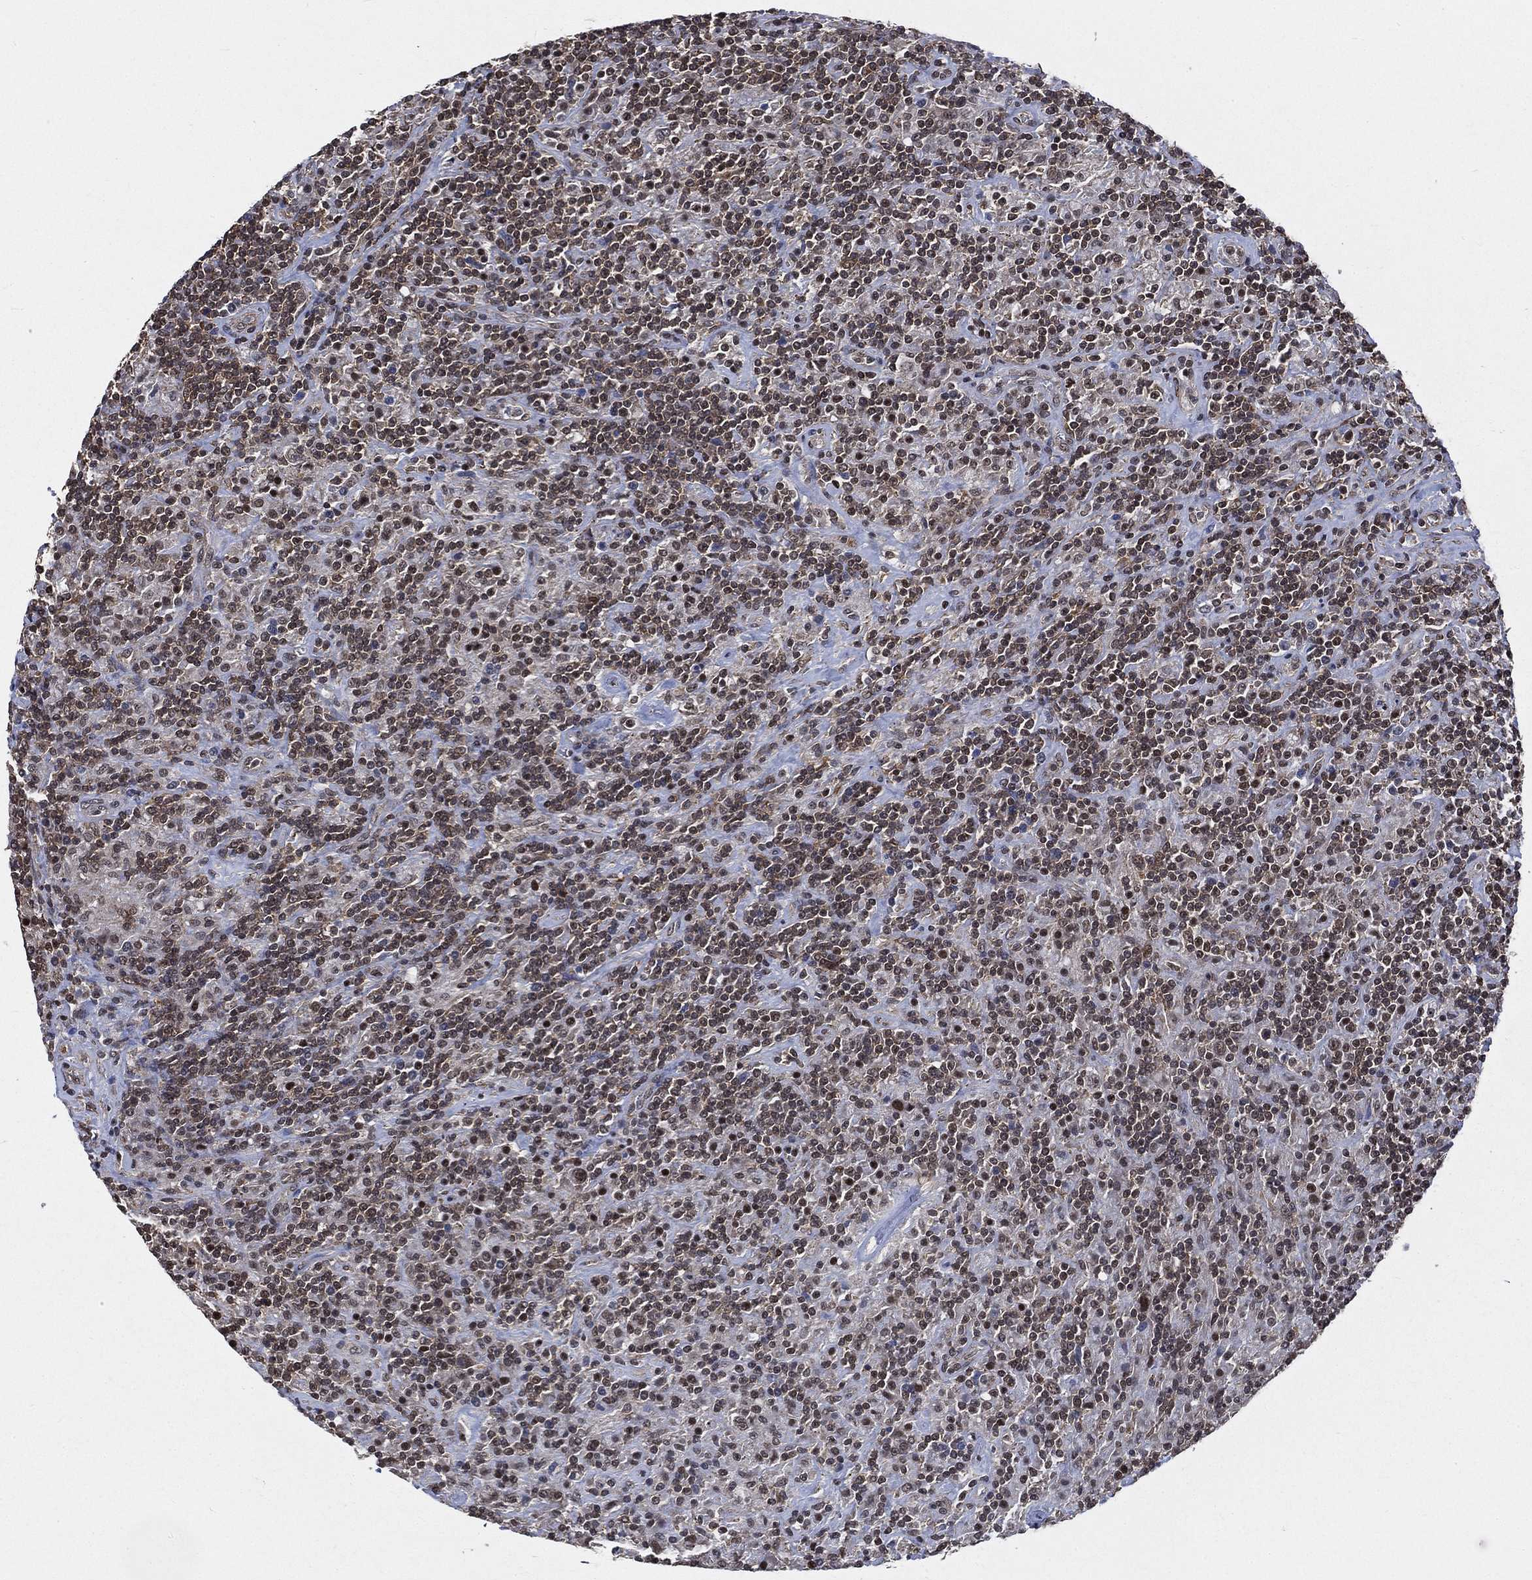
{"staining": {"intensity": "moderate", "quantity": ">75%", "location": "nuclear"}, "tissue": "lymphoma", "cell_type": "Tumor cells", "image_type": "cancer", "snomed": [{"axis": "morphology", "description": "Hodgkin's disease, NOS"}, {"axis": "topography", "description": "Lymph node"}], "caption": "DAB immunohistochemical staining of human Hodgkin's disease demonstrates moderate nuclear protein staining in approximately >75% of tumor cells.", "gene": "RSRC2", "patient": {"sex": "male", "age": 70}}